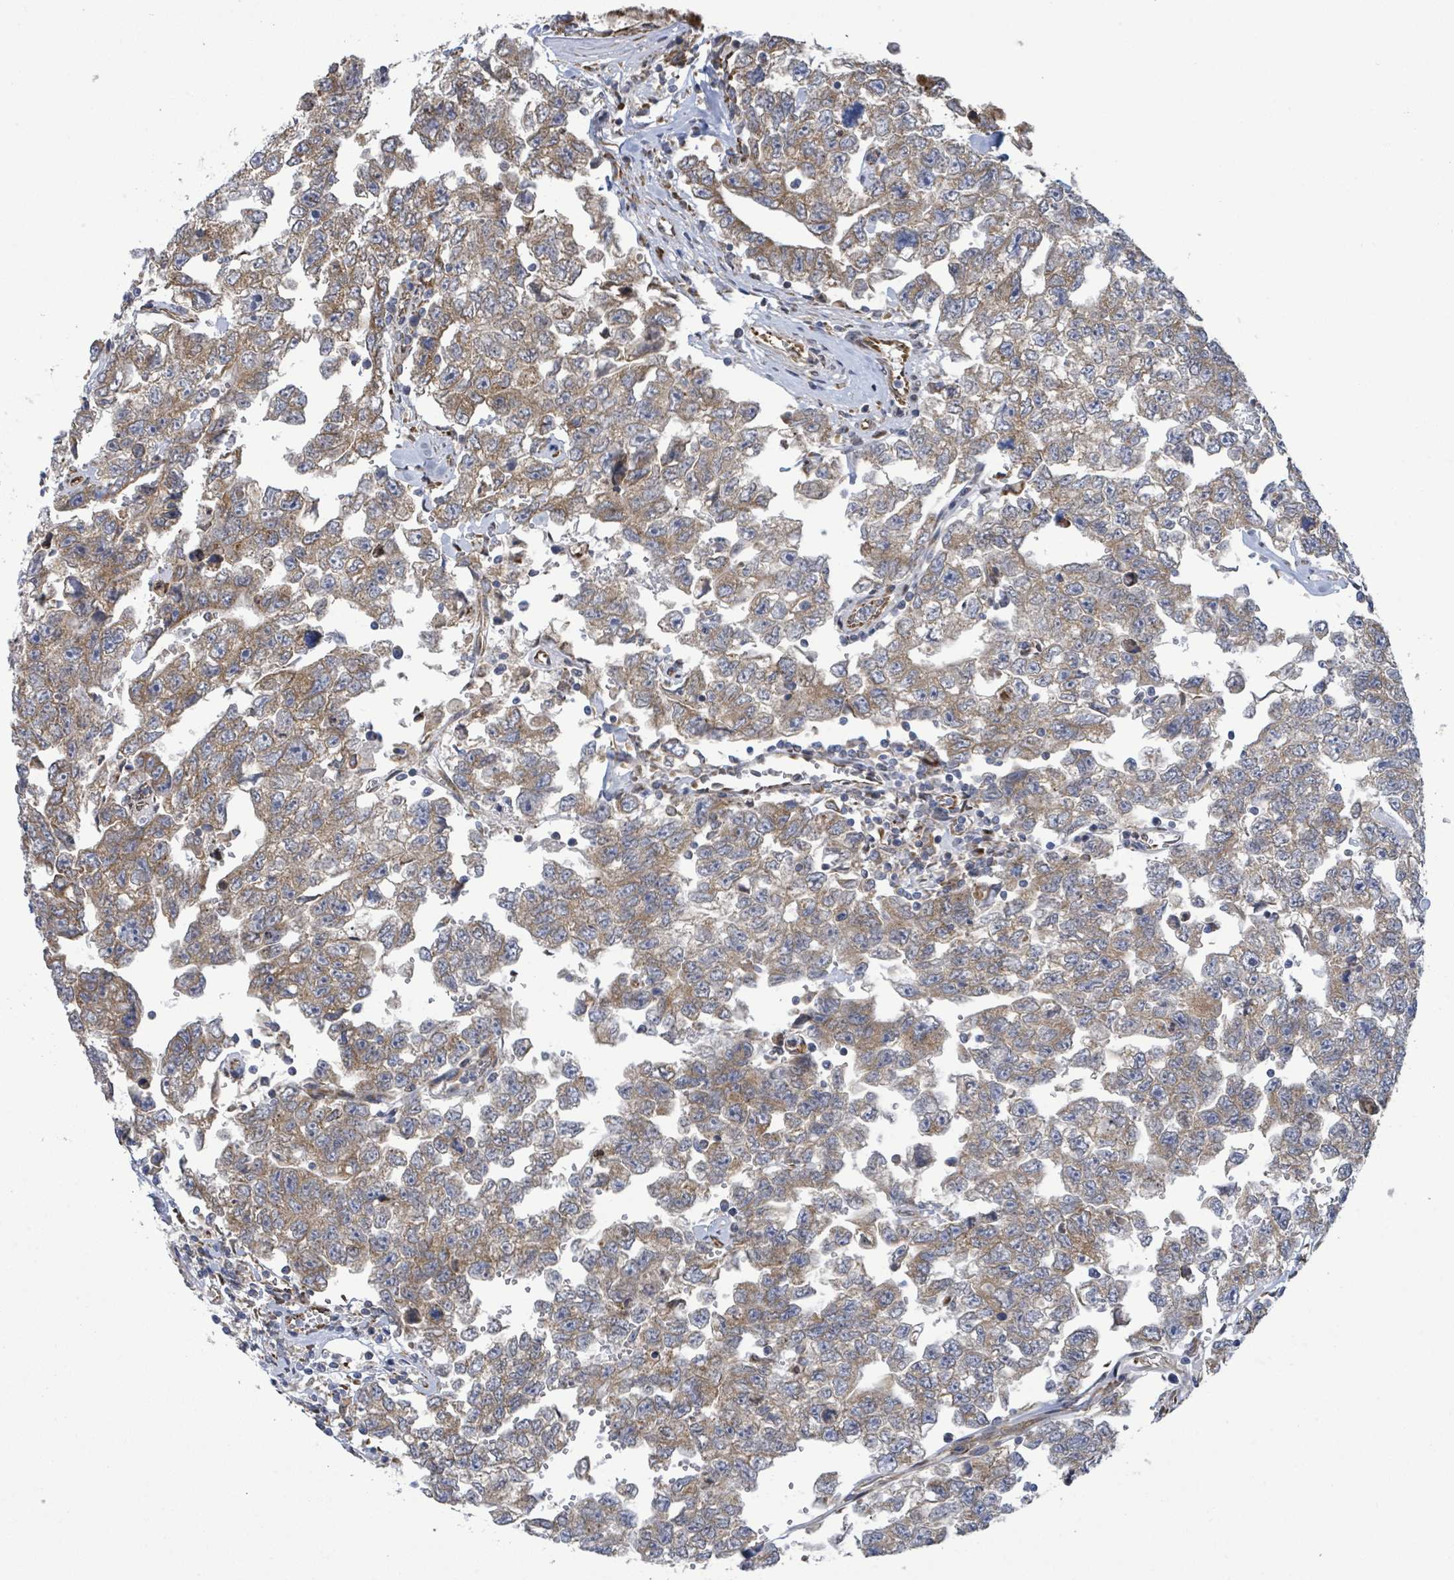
{"staining": {"intensity": "moderate", "quantity": ">75%", "location": "cytoplasmic/membranous"}, "tissue": "testis cancer", "cell_type": "Tumor cells", "image_type": "cancer", "snomed": [{"axis": "morphology", "description": "Carcinoma, Embryonal, NOS"}, {"axis": "topography", "description": "Testis"}], "caption": "A photomicrograph of testis embryonal carcinoma stained for a protein exhibits moderate cytoplasmic/membranous brown staining in tumor cells.", "gene": "NOMO1", "patient": {"sex": "male", "age": 22}}